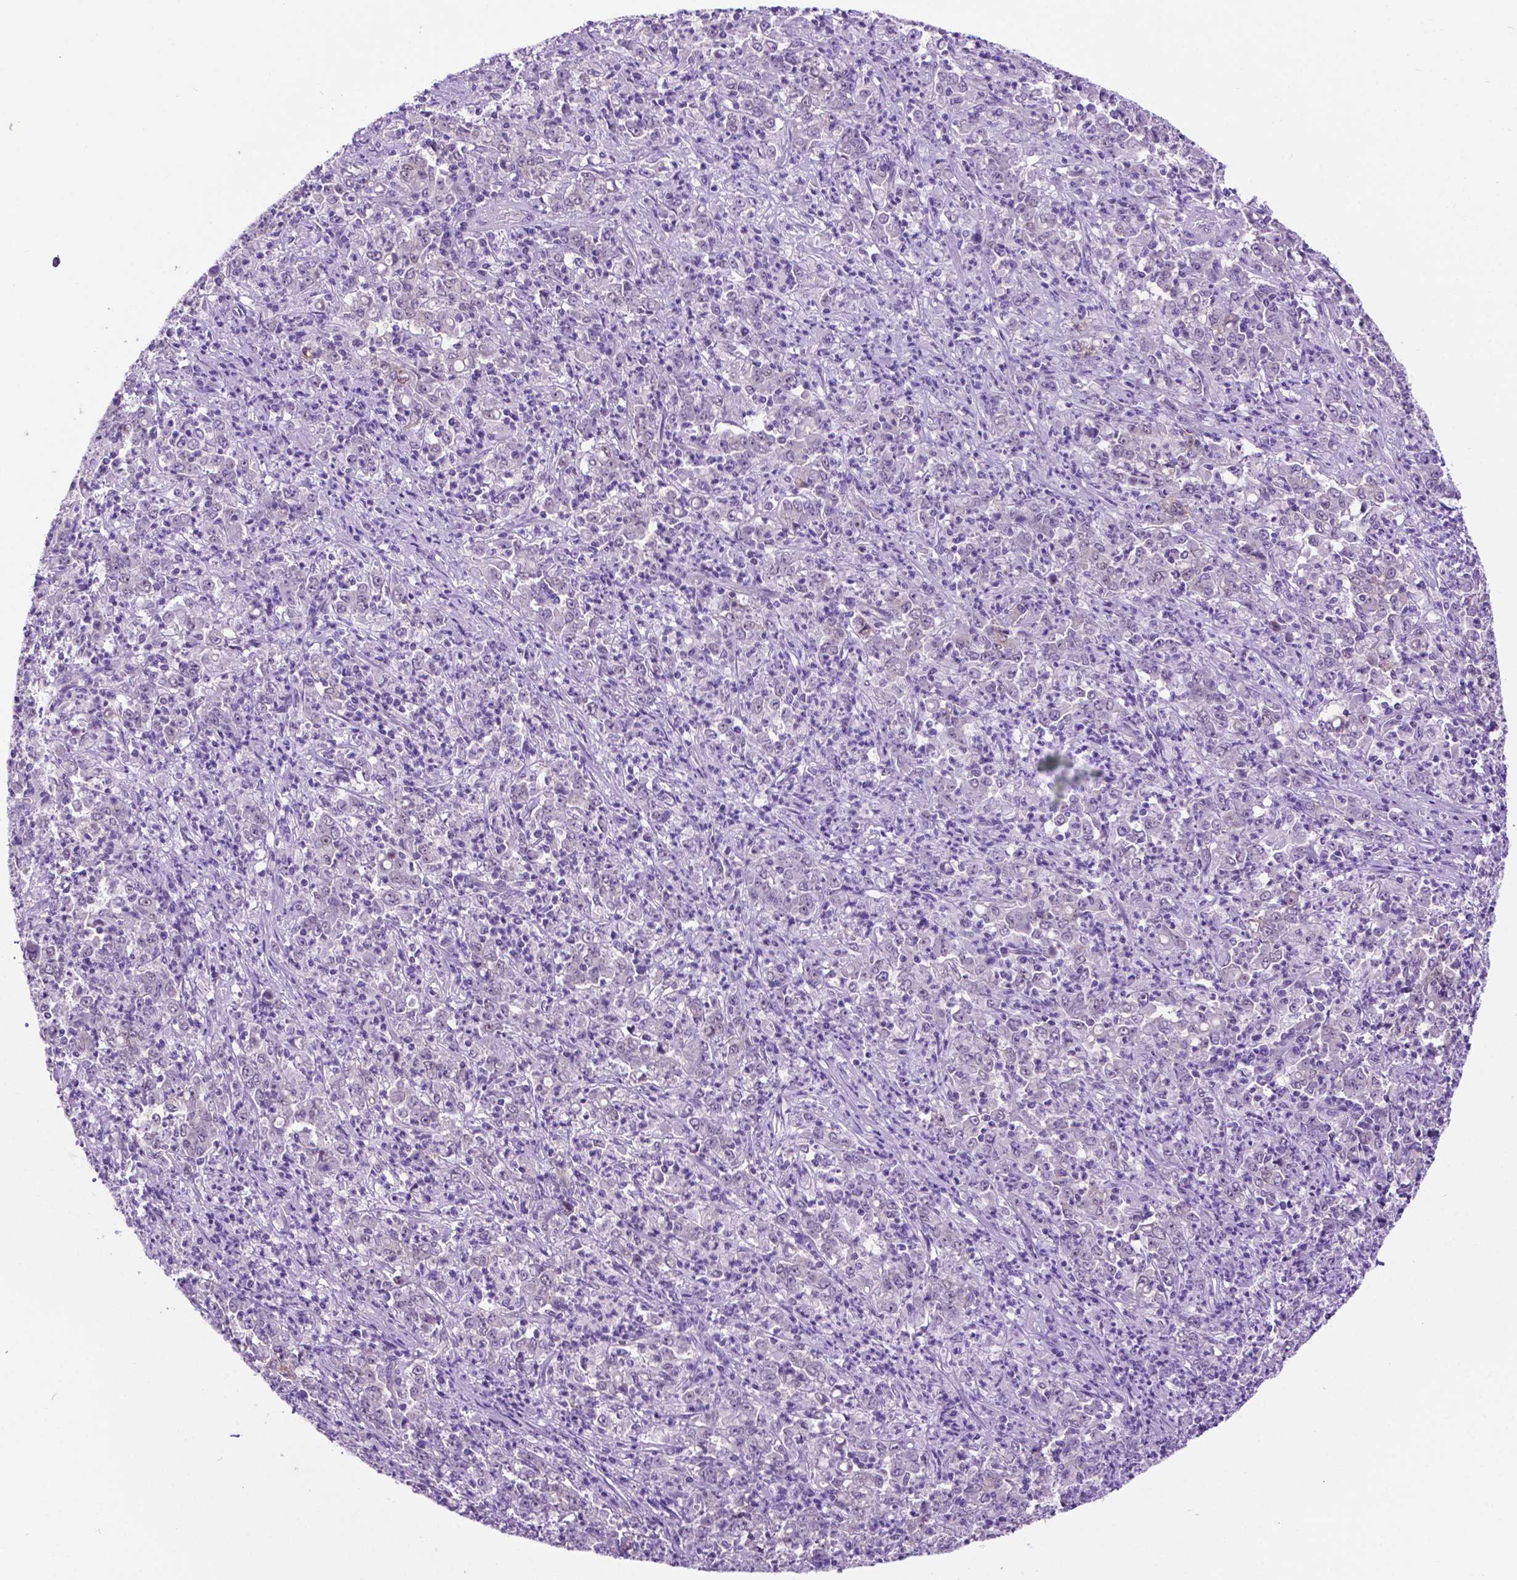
{"staining": {"intensity": "negative", "quantity": "none", "location": "none"}, "tissue": "stomach cancer", "cell_type": "Tumor cells", "image_type": "cancer", "snomed": [{"axis": "morphology", "description": "Adenocarcinoma, NOS"}, {"axis": "topography", "description": "Stomach, lower"}], "caption": "A high-resolution micrograph shows IHC staining of stomach cancer, which demonstrates no significant positivity in tumor cells.", "gene": "TACSTD2", "patient": {"sex": "female", "age": 71}}